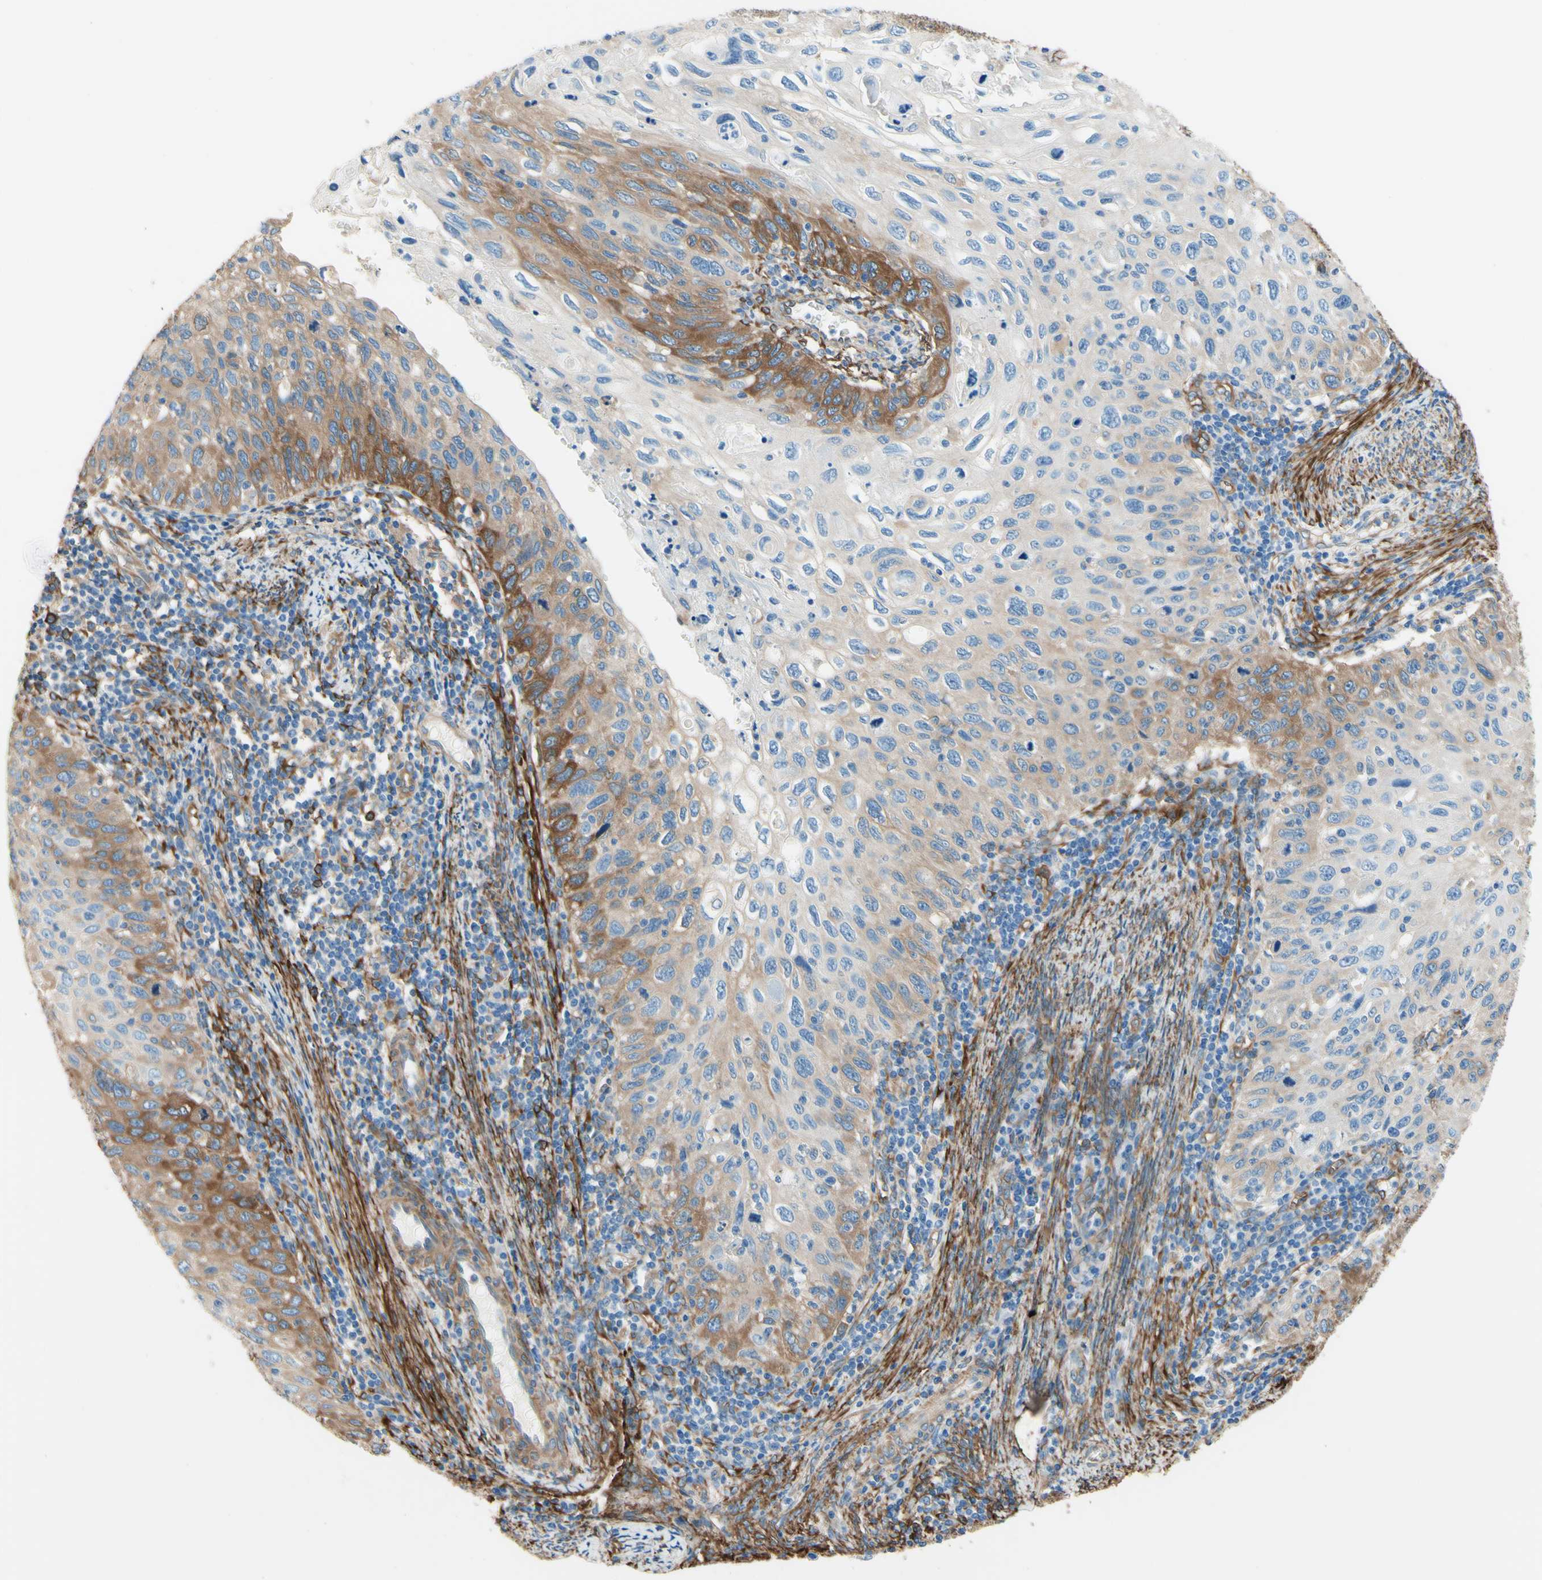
{"staining": {"intensity": "moderate", "quantity": "<25%", "location": "cytoplasmic/membranous"}, "tissue": "cervical cancer", "cell_type": "Tumor cells", "image_type": "cancer", "snomed": [{"axis": "morphology", "description": "Squamous cell carcinoma, NOS"}, {"axis": "topography", "description": "Cervix"}], "caption": "Moderate cytoplasmic/membranous protein staining is present in approximately <25% of tumor cells in cervical cancer (squamous cell carcinoma). (Stains: DAB in brown, nuclei in blue, Microscopy: brightfield microscopy at high magnification).", "gene": "DPYSL3", "patient": {"sex": "female", "age": 70}}